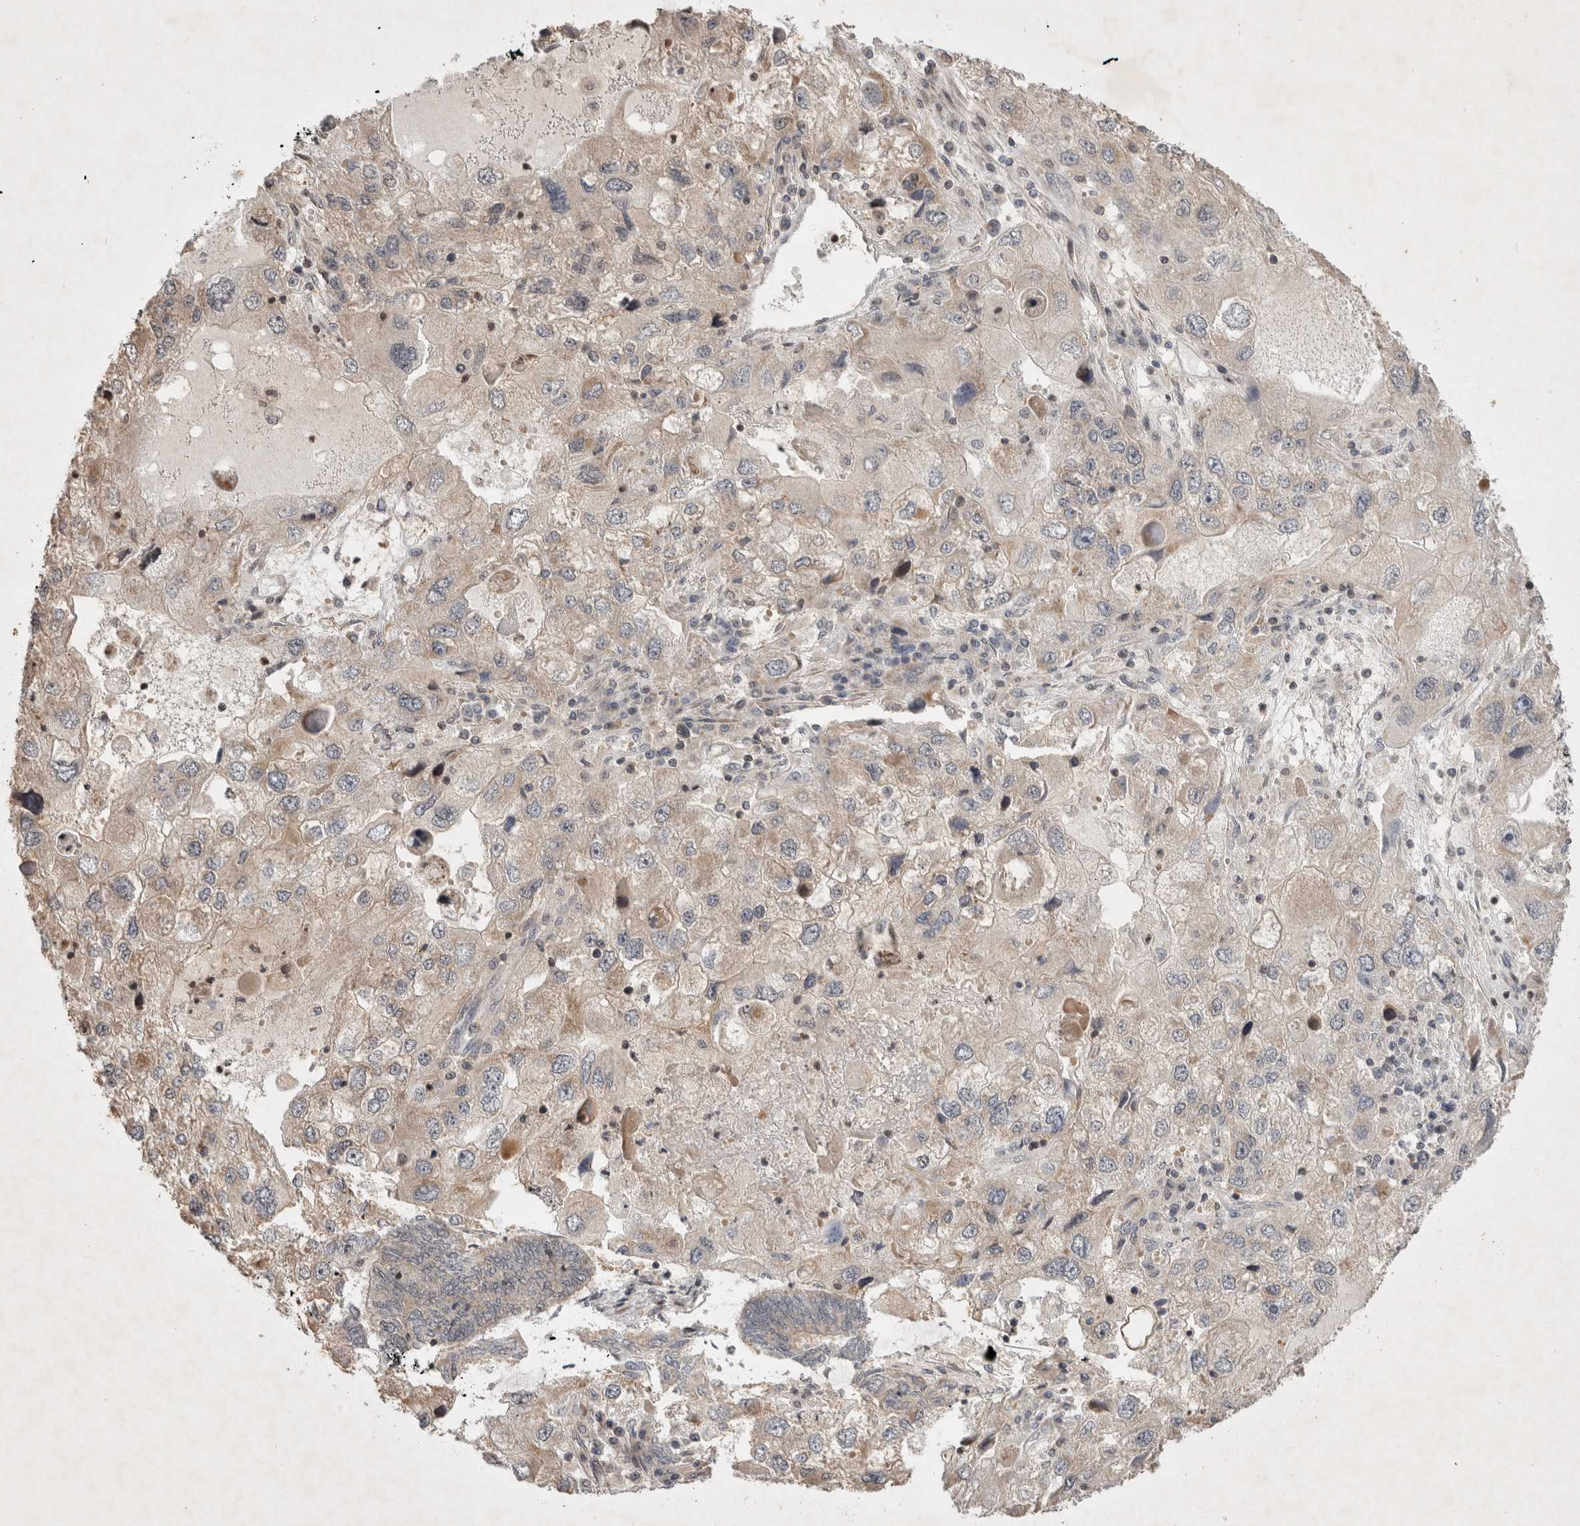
{"staining": {"intensity": "weak", "quantity": "25%-75%", "location": "cytoplasmic/membranous"}, "tissue": "endometrial cancer", "cell_type": "Tumor cells", "image_type": "cancer", "snomed": [{"axis": "morphology", "description": "Adenocarcinoma, NOS"}, {"axis": "topography", "description": "Uterus"}], "caption": "Immunohistochemical staining of human endometrial cancer displays low levels of weak cytoplasmic/membranous protein expression in about 25%-75% of tumor cells.", "gene": "EIF2AK1", "patient": {"sex": "female", "age": 77}}